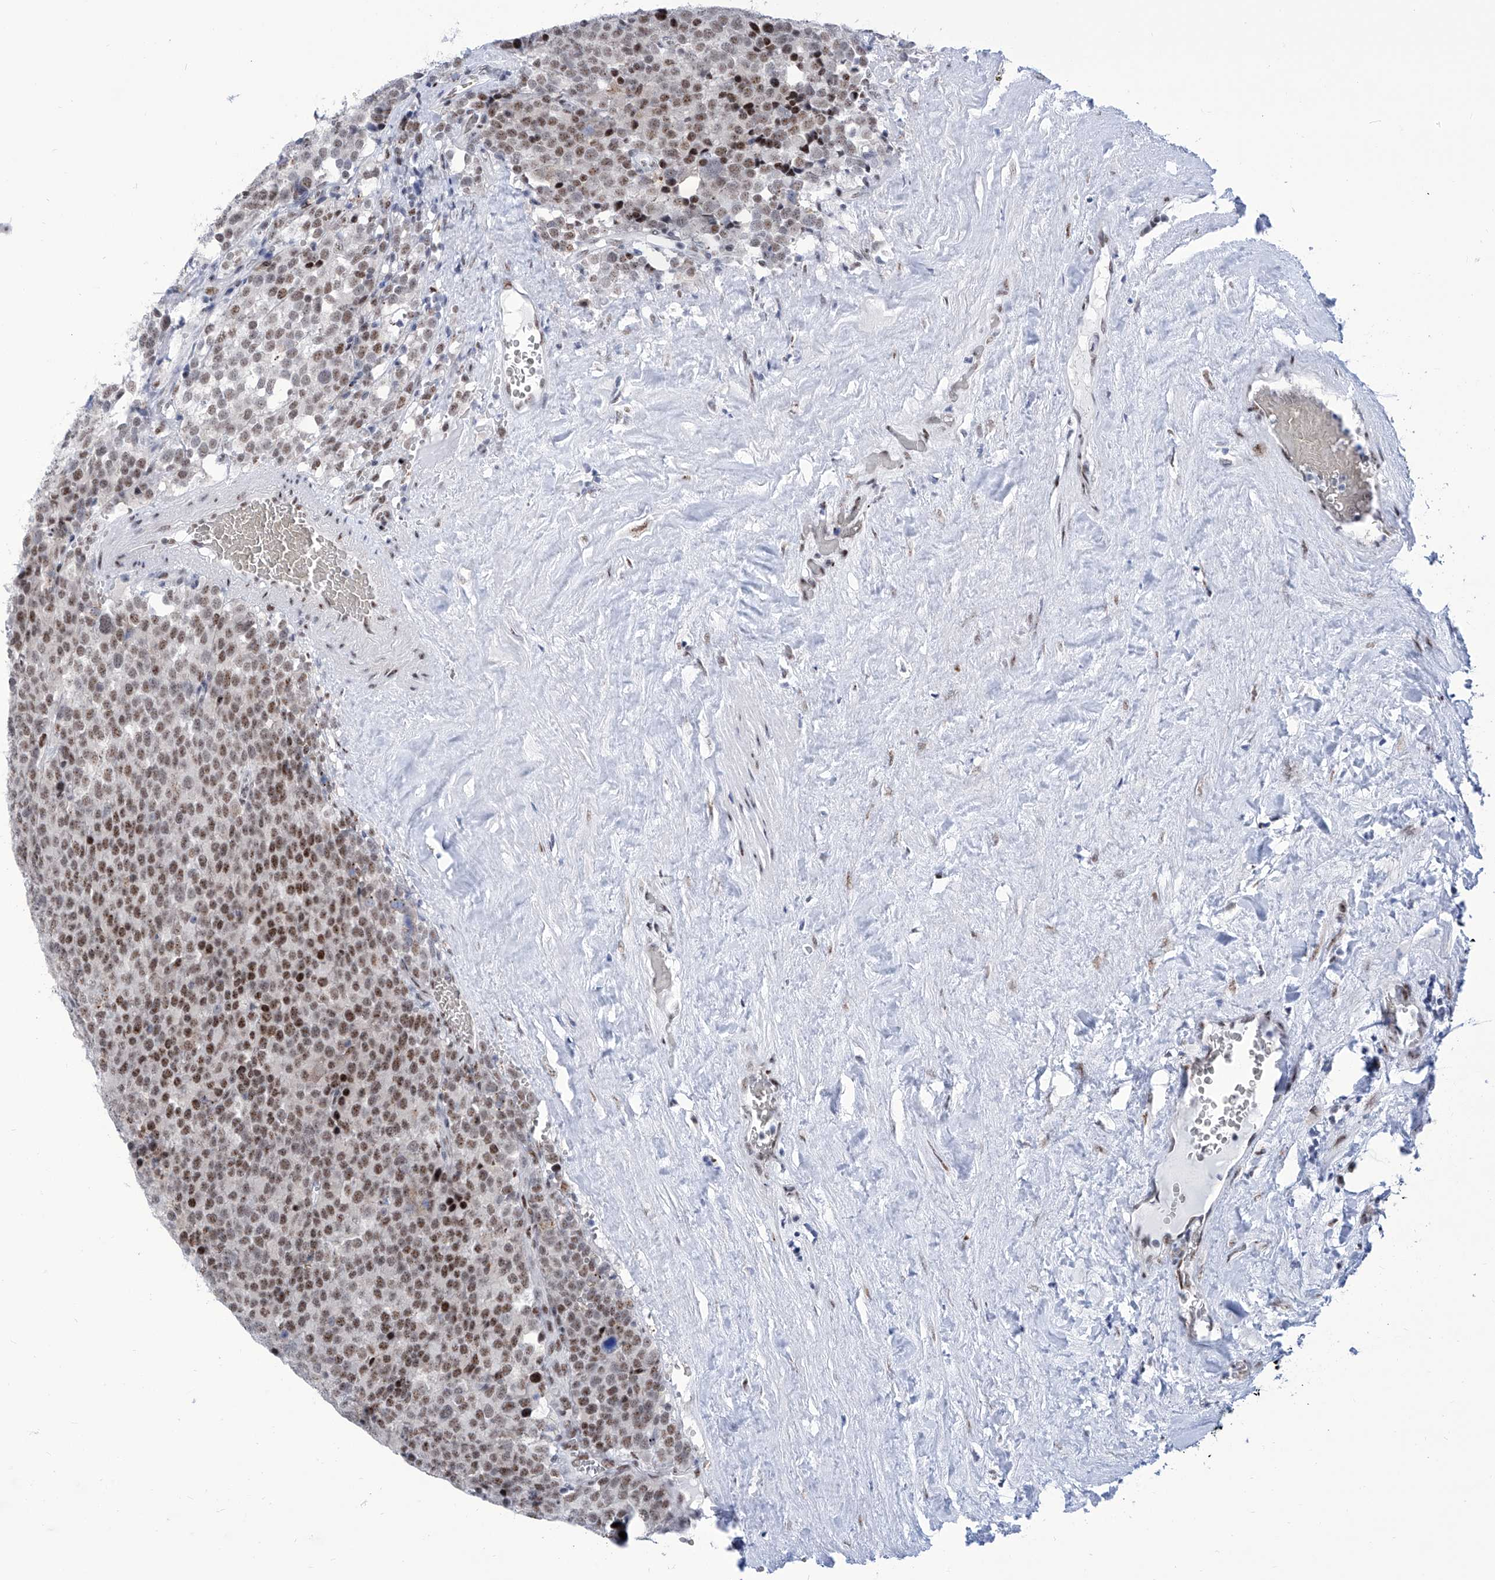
{"staining": {"intensity": "moderate", "quantity": ">75%", "location": "nuclear"}, "tissue": "testis cancer", "cell_type": "Tumor cells", "image_type": "cancer", "snomed": [{"axis": "morphology", "description": "Seminoma, NOS"}, {"axis": "topography", "description": "Testis"}], "caption": "Protein analysis of testis seminoma tissue displays moderate nuclear expression in approximately >75% of tumor cells.", "gene": "SART1", "patient": {"sex": "male", "age": 71}}